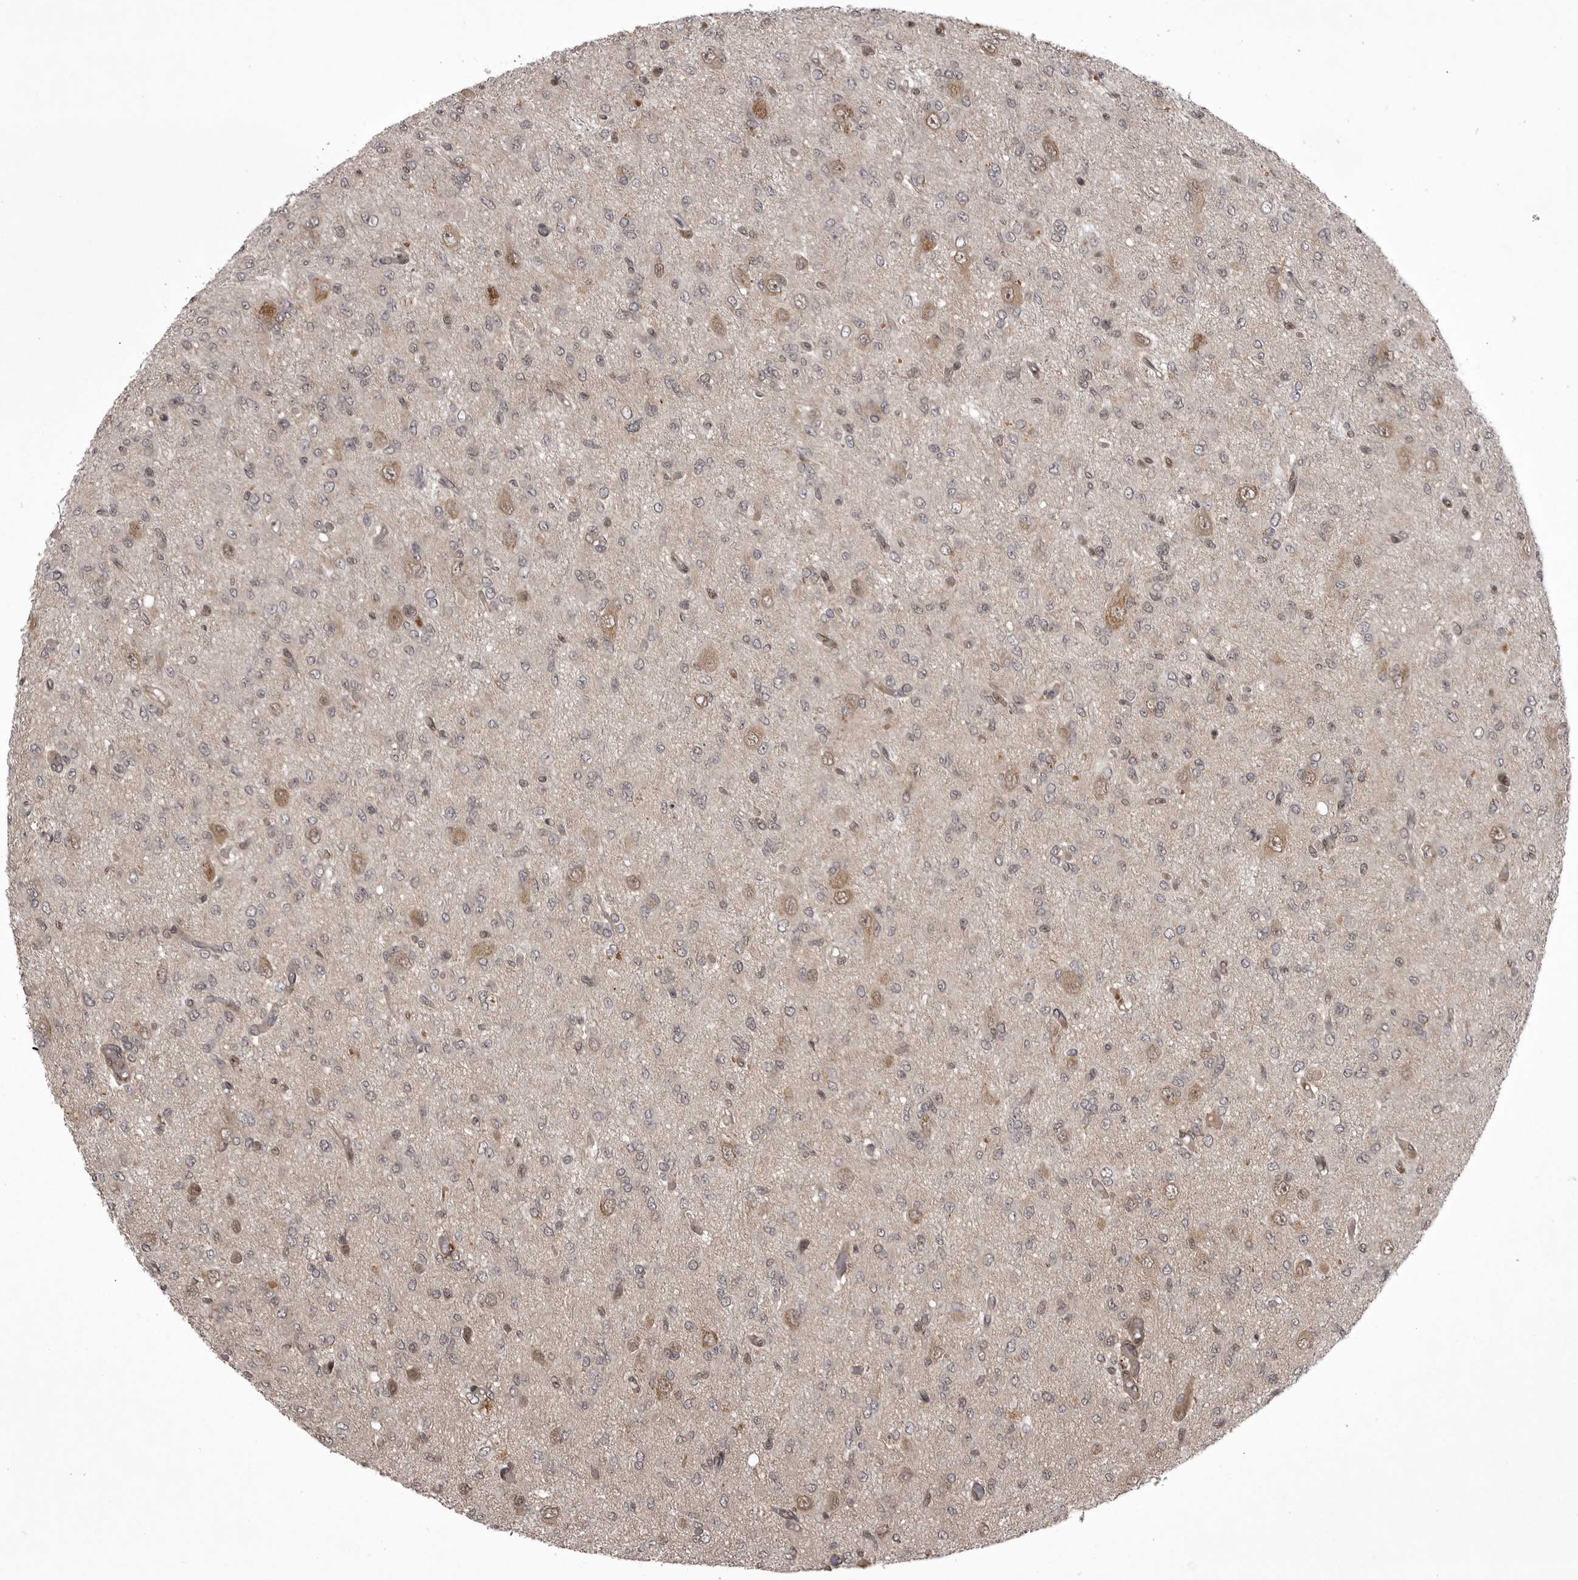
{"staining": {"intensity": "negative", "quantity": "none", "location": "none"}, "tissue": "glioma", "cell_type": "Tumor cells", "image_type": "cancer", "snomed": [{"axis": "morphology", "description": "Glioma, malignant, High grade"}, {"axis": "topography", "description": "Brain"}], "caption": "Immunohistochemistry image of glioma stained for a protein (brown), which shows no staining in tumor cells.", "gene": "SNX16", "patient": {"sex": "female", "age": 59}}